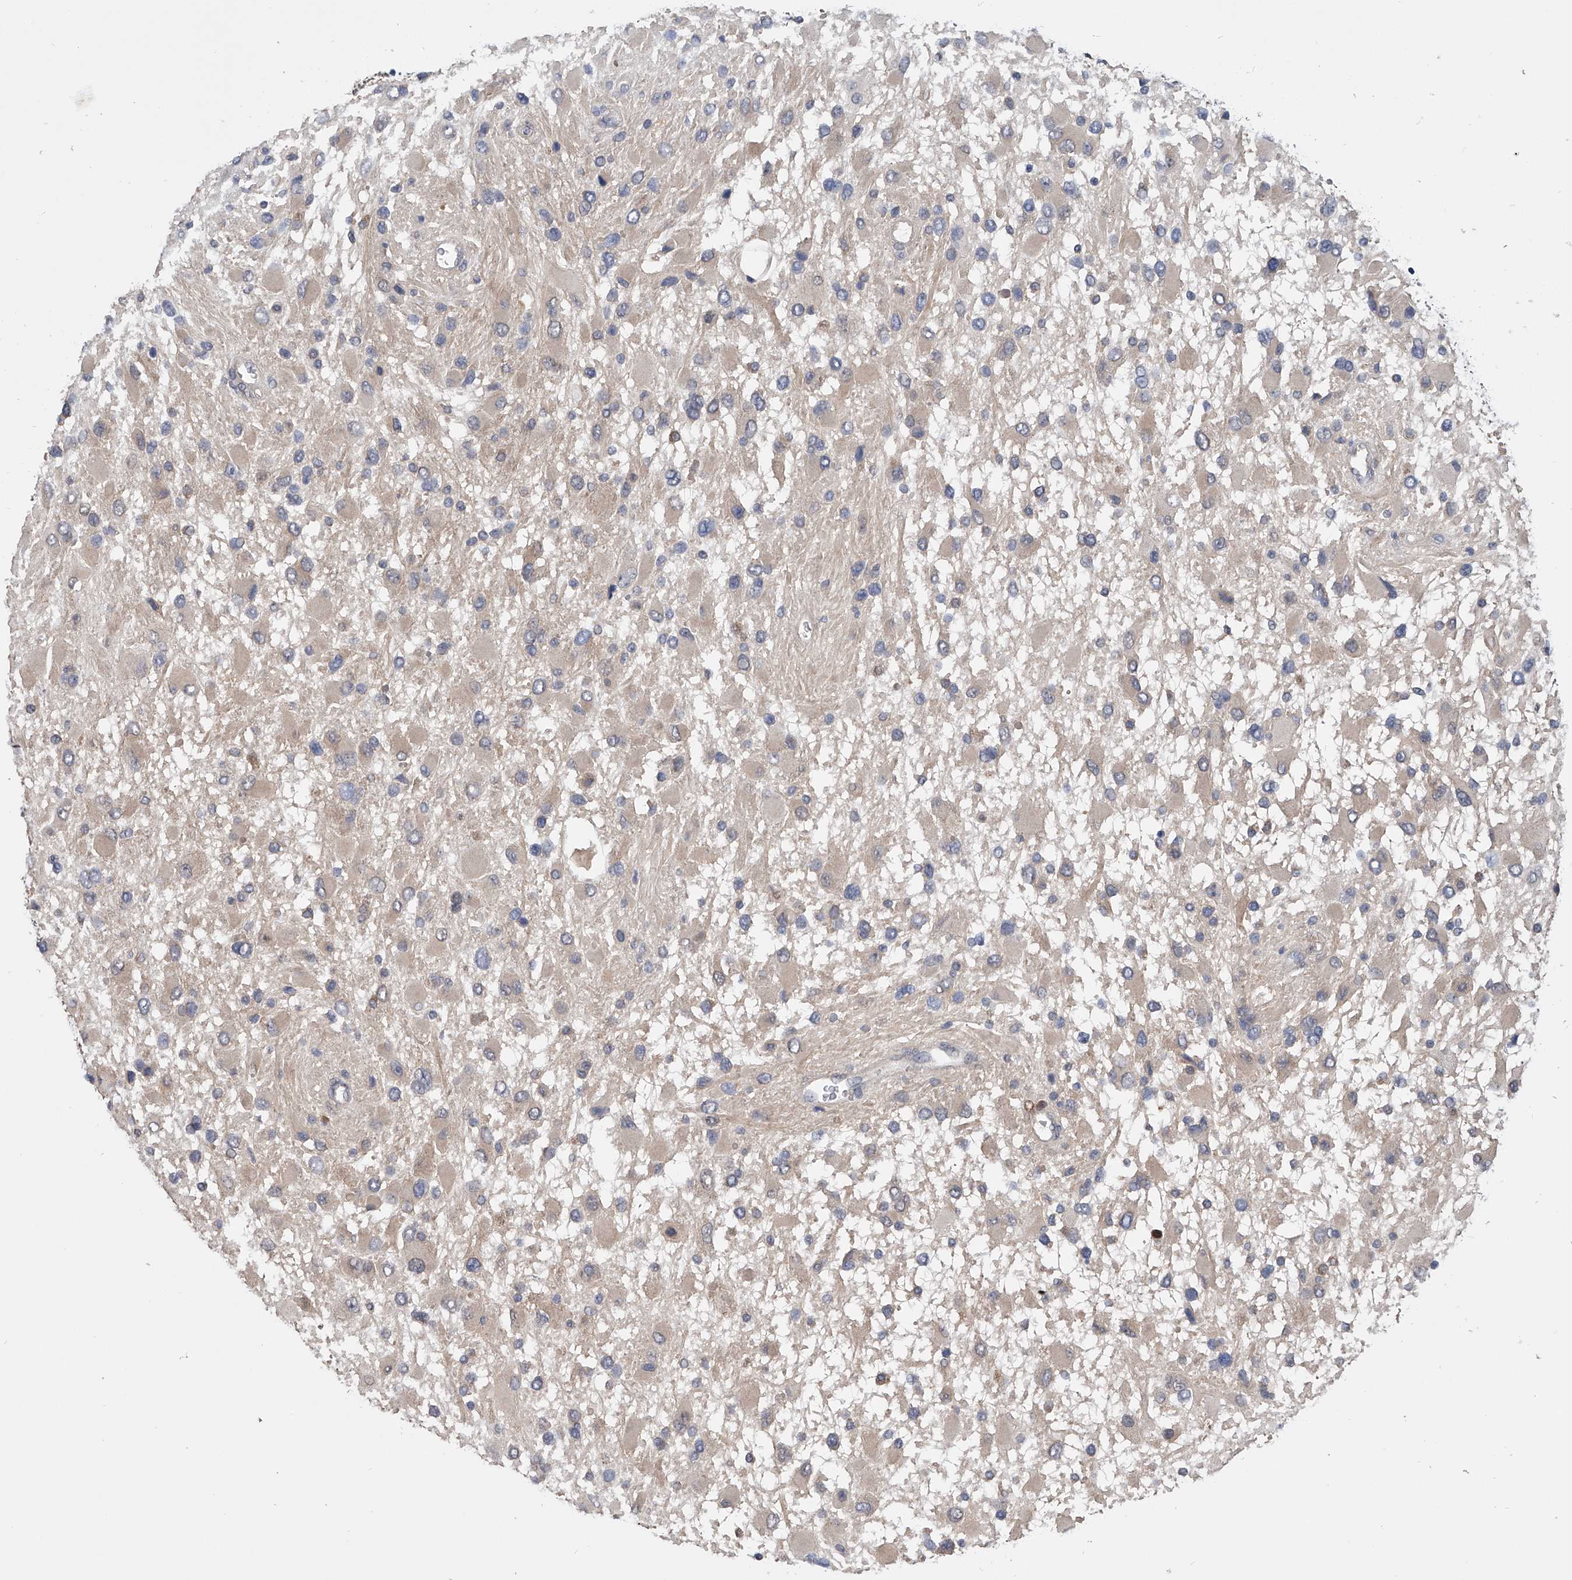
{"staining": {"intensity": "weak", "quantity": "<25%", "location": "cytoplasmic/membranous"}, "tissue": "glioma", "cell_type": "Tumor cells", "image_type": "cancer", "snomed": [{"axis": "morphology", "description": "Glioma, malignant, High grade"}, {"axis": "topography", "description": "Brain"}], "caption": "The IHC micrograph has no significant staining in tumor cells of glioma tissue.", "gene": "PGM3", "patient": {"sex": "male", "age": 53}}